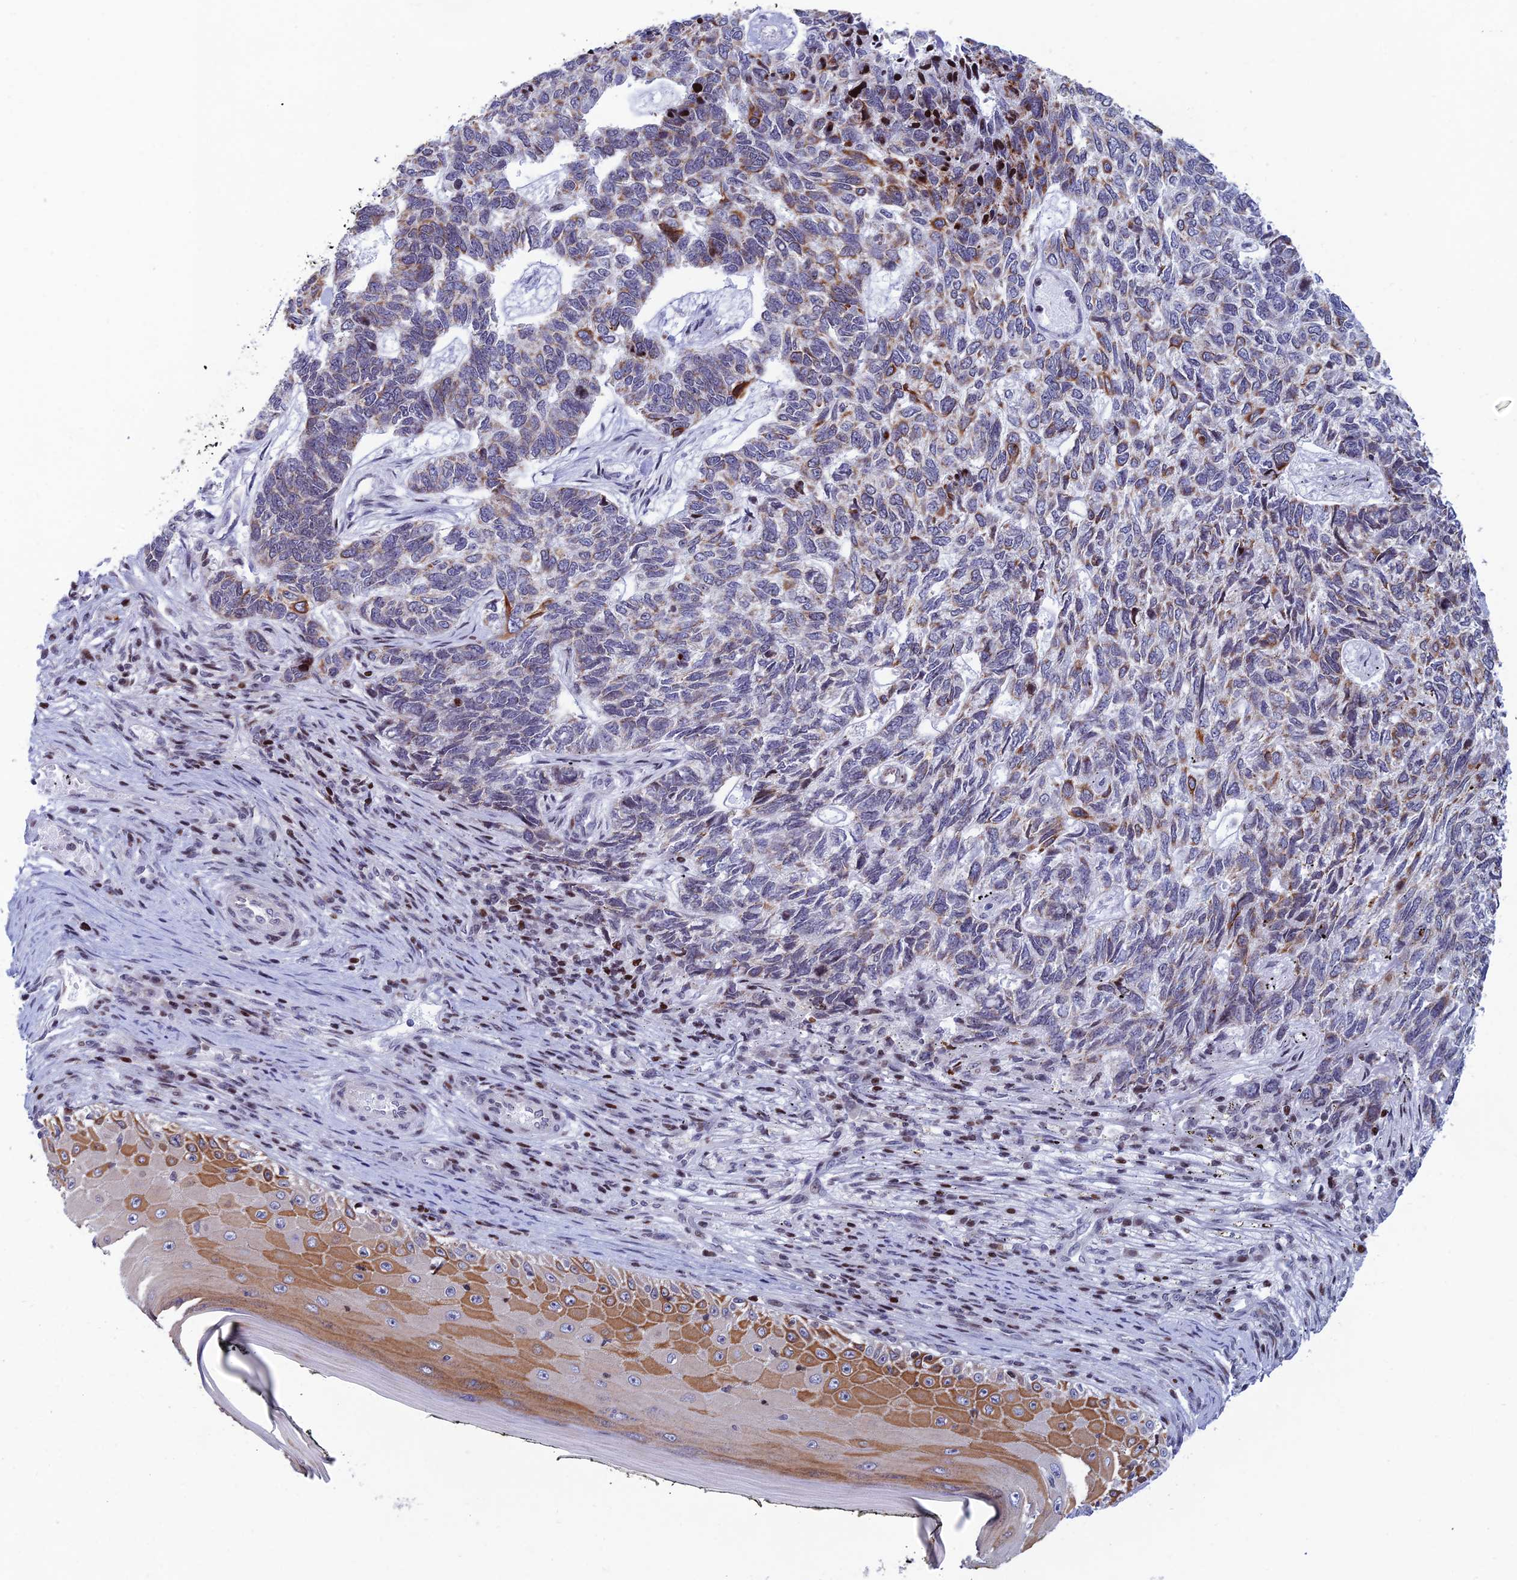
{"staining": {"intensity": "moderate", "quantity": "25%-75%", "location": "cytoplasmic/membranous,nuclear"}, "tissue": "skin cancer", "cell_type": "Tumor cells", "image_type": "cancer", "snomed": [{"axis": "morphology", "description": "Basal cell carcinoma"}, {"axis": "topography", "description": "Skin"}], "caption": "Skin cancer (basal cell carcinoma) stained with a protein marker displays moderate staining in tumor cells.", "gene": "AFF3", "patient": {"sex": "female", "age": 65}}